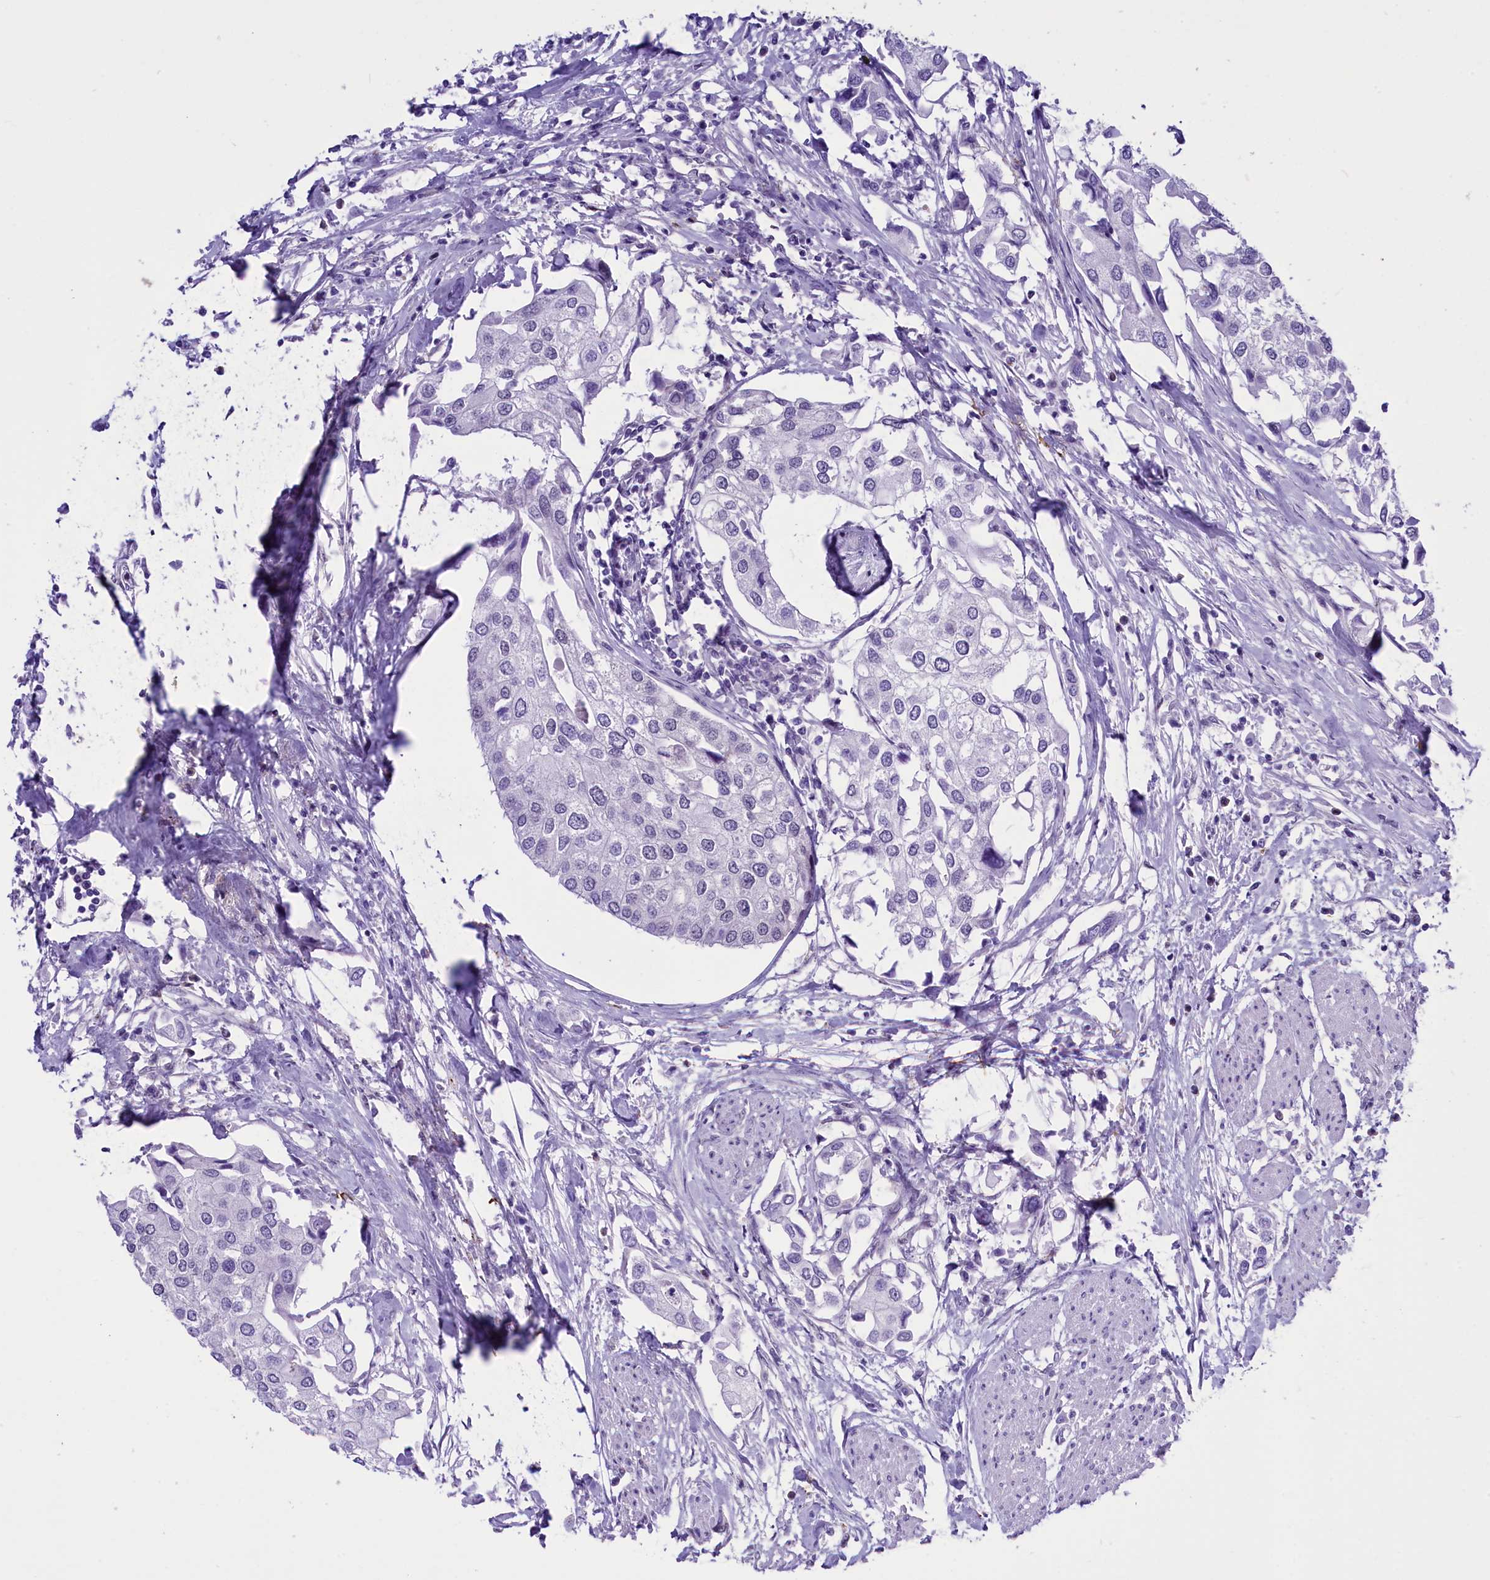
{"staining": {"intensity": "negative", "quantity": "none", "location": "none"}, "tissue": "urothelial cancer", "cell_type": "Tumor cells", "image_type": "cancer", "snomed": [{"axis": "morphology", "description": "Urothelial carcinoma, High grade"}, {"axis": "topography", "description": "Urinary bladder"}], "caption": "DAB immunohistochemical staining of human urothelial cancer displays no significant staining in tumor cells.", "gene": "RPS6KB1", "patient": {"sex": "male", "age": 64}}